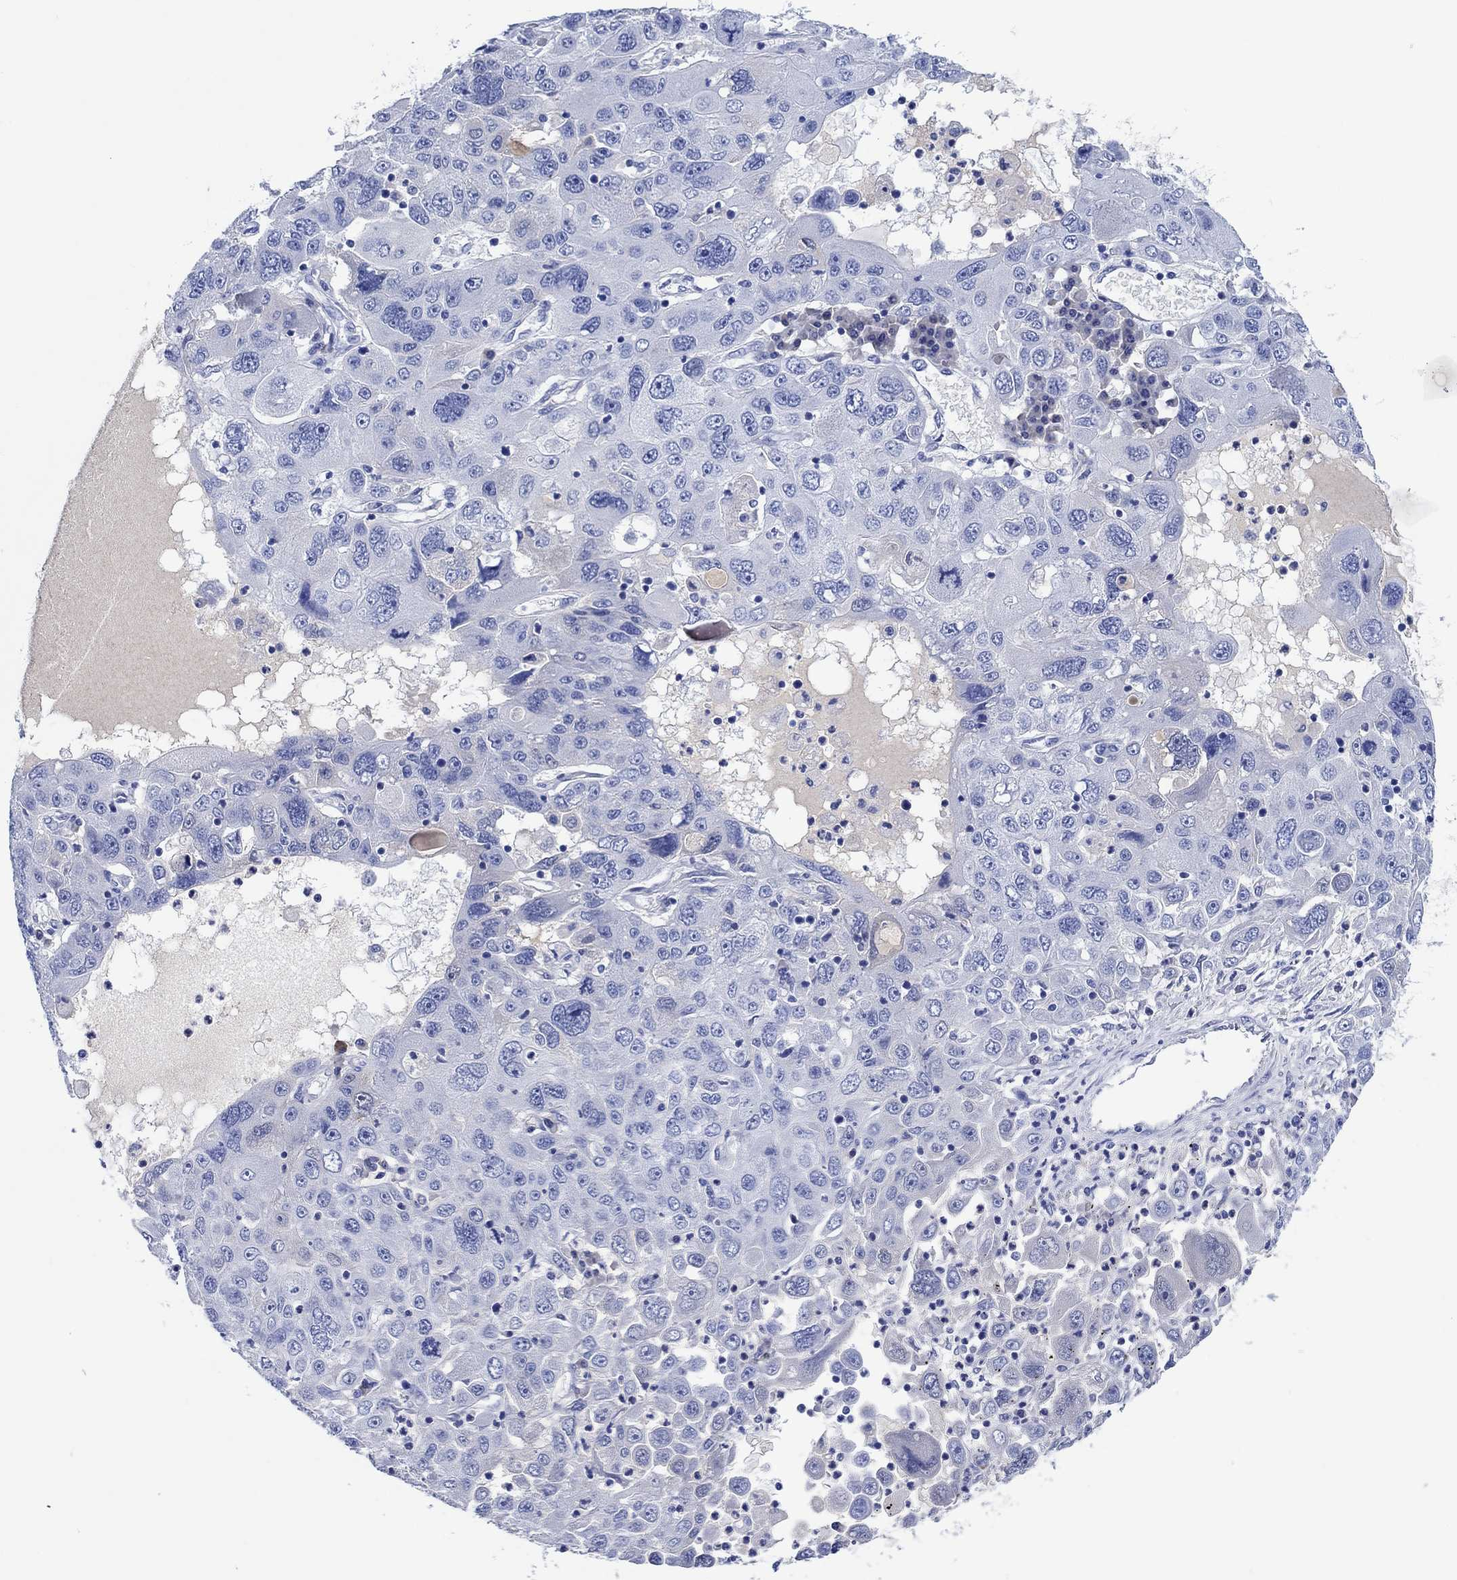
{"staining": {"intensity": "negative", "quantity": "none", "location": "none"}, "tissue": "stomach cancer", "cell_type": "Tumor cells", "image_type": "cancer", "snomed": [{"axis": "morphology", "description": "Adenocarcinoma, NOS"}, {"axis": "topography", "description": "Stomach"}], "caption": "Stomach adenocarcinoma was stained to show a protein in brown. There is no significant expression in tumor cells.", "gene": "CPNE6", "patient": {"sex": "male", "age": 56}}